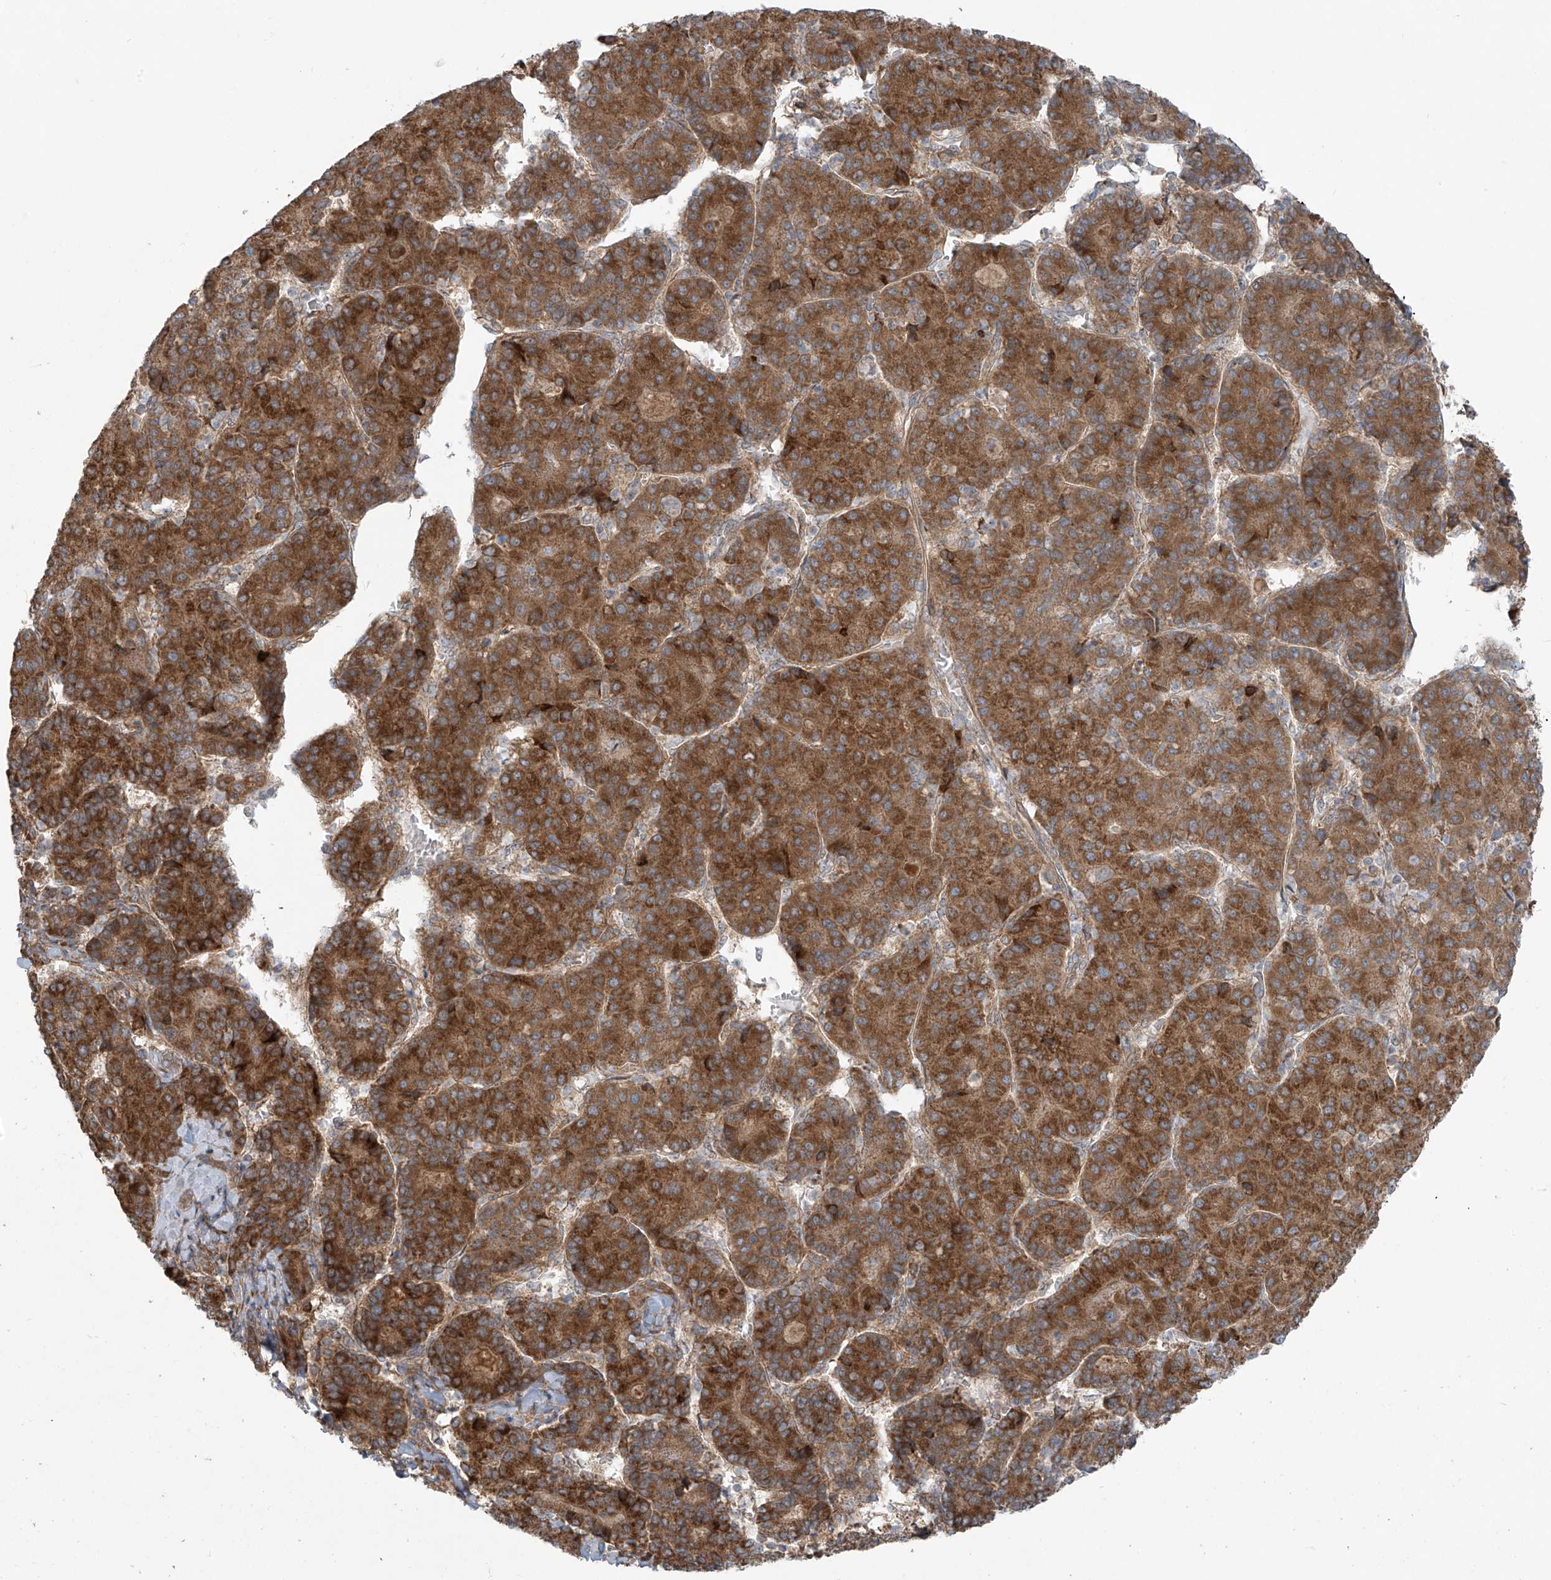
{"staining": {"intensity": "strong", "quantity": ">75%", "location": "cytoplasmic/membranous"}, "tissue": "liver cancer", "cell_type": "Tumor cells", "image_type": "cancer", "snomed": [{"axis": "morphology", "description": "Carcinoma, Hepatocellular, NOS"}, {"axis": "topography", "description": "Liver"}], "caption": "Immunohistochemical staining of hepatocellular carcinoma (liver) shows high levels of strong cytoplasmic/membranous expression in approximately >75% of tumor cells.", "gene": "KATNIP", "patient": {"sex": "male", "age": 65}}